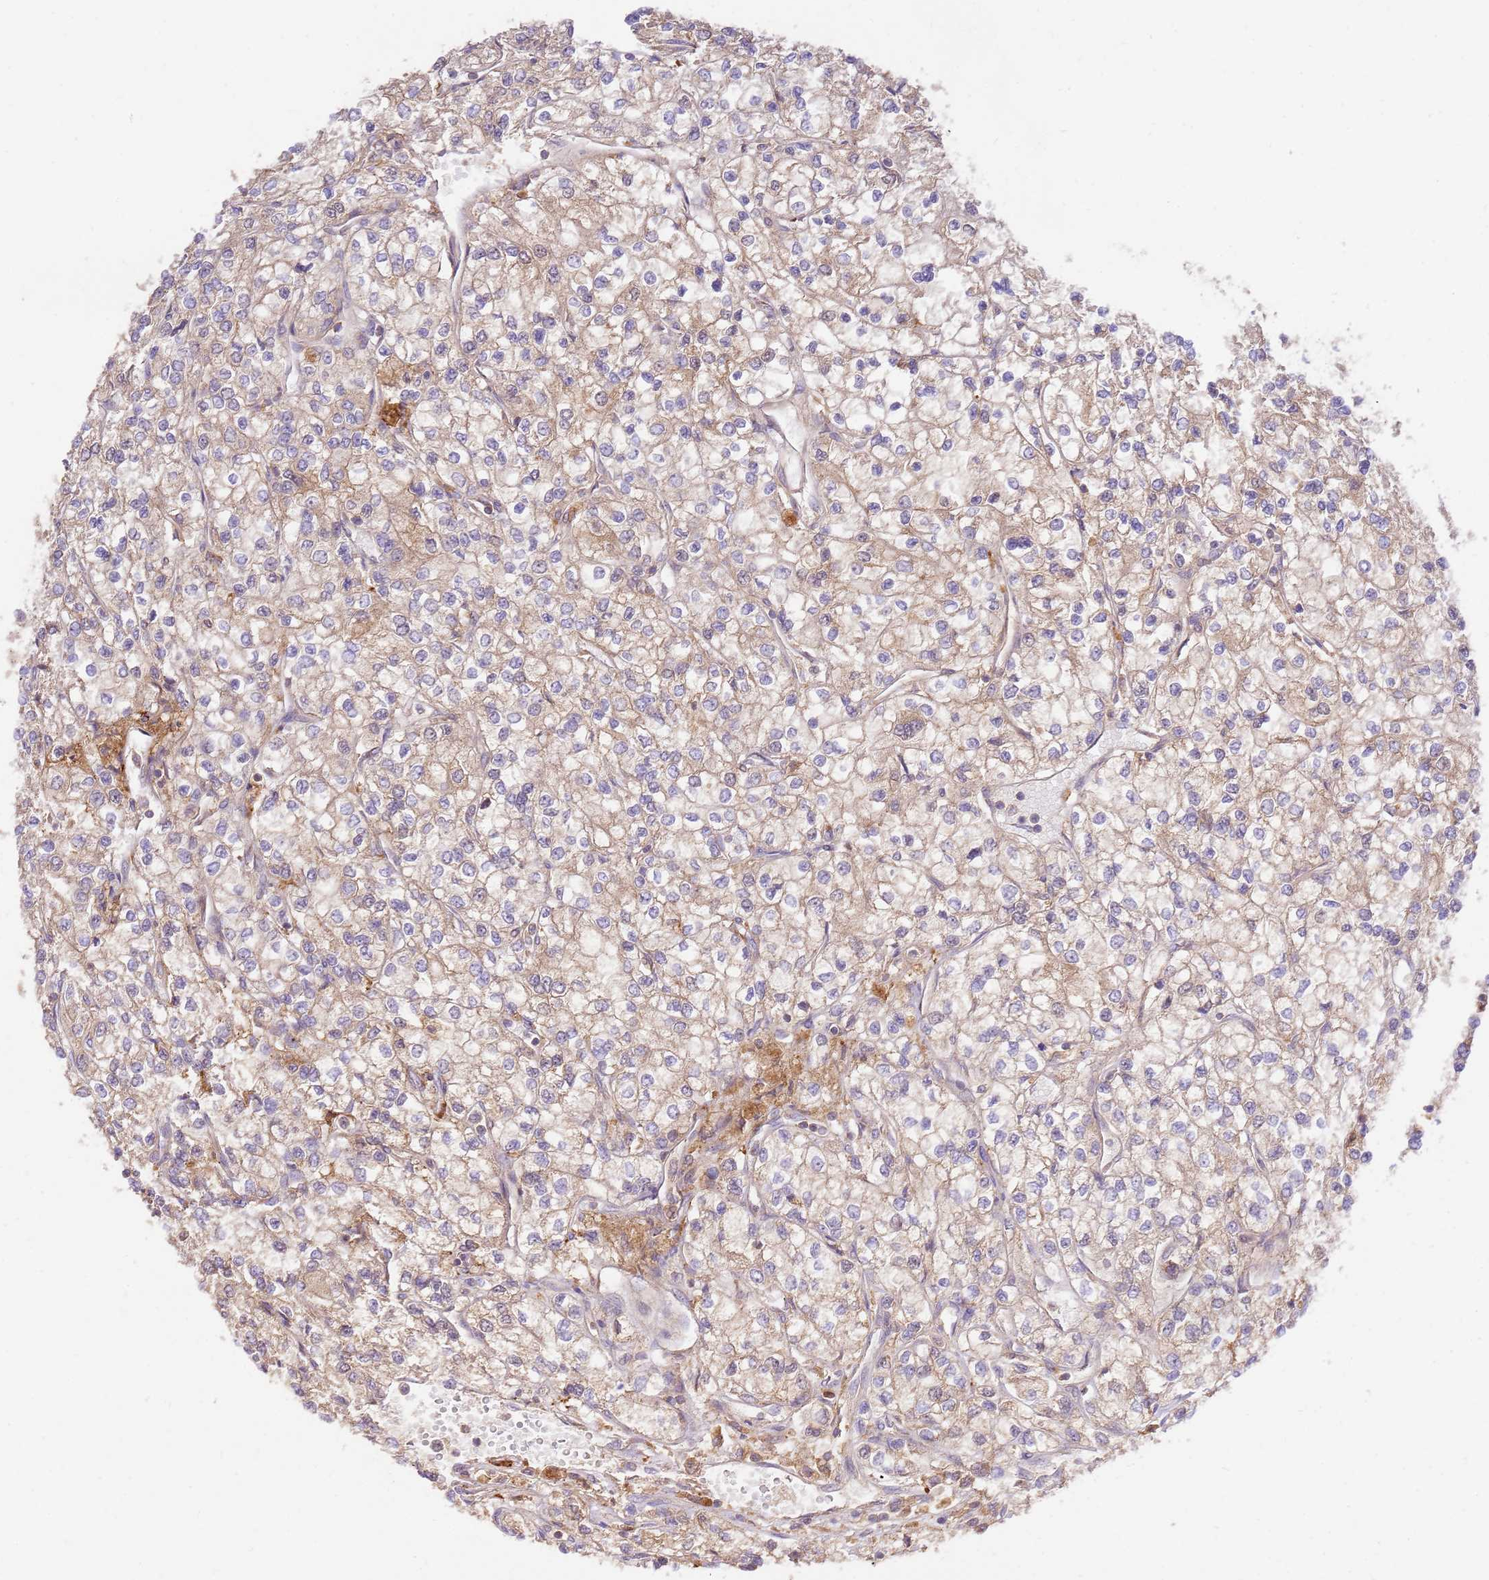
{"staining": {"intensity": "weak", "quantity": "25%-75%", "location": "cytoplasmic/membranous"}, "tissue": "renal cancer", "cell_type": "Tumor cells", "image_type": "cancer", "snomed": [{"axis": "morphology", "description": "Adenocarcinoma, NOS"}, {"axis": "topography", "description": "Kidney"}], "caption": "Human renal adenocarcinoma stained with a protein marker reveals weak staining in tumor cells.", "gene": "GAREM1", "patient": {"sex": "male", "age": 80}}